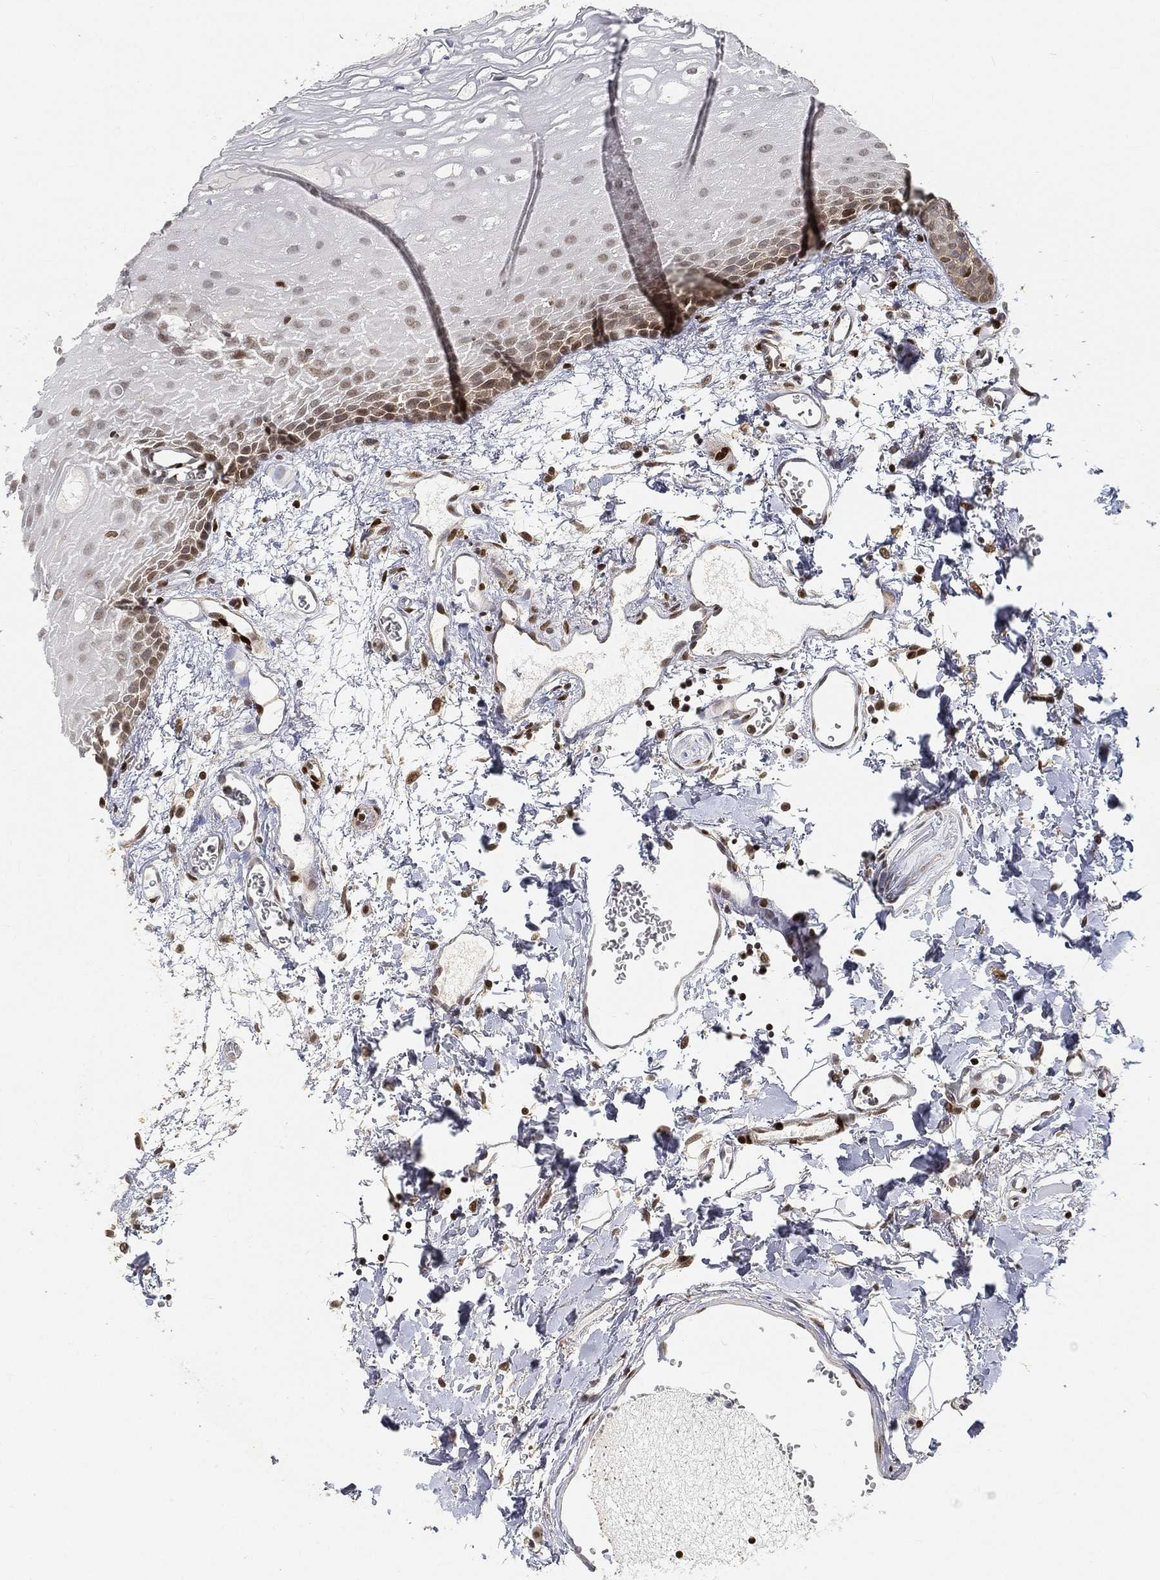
{"staining": {"intensity": "moderate", "quantity": "<25%", "location": "cytoplasmic/membranous,nuclear"}, "tissue": "oral mucosa", "cell_type": "Squamous epithelial cells", "image_type": "normal", "snomed": [{"axis": "morphology", "description": "Normal tissue, NOS"}, {"axis": "morphology", "description": "Squamous cell carcinoma, NOS"}, {"axis": "topography", "description": "Oral tissue"}, {"axis": "topography", "description": "Head-Neck"}], "caption": "Moderate cytoplasmic/membranous,nuclear expression for a protein is identified in approximately <25% of squamous epithelial cells of unremarkable oral mucosa using immunohistochemistry.", "gene": "CRTC3", "patient": {"sex": "female", "age": 70}}